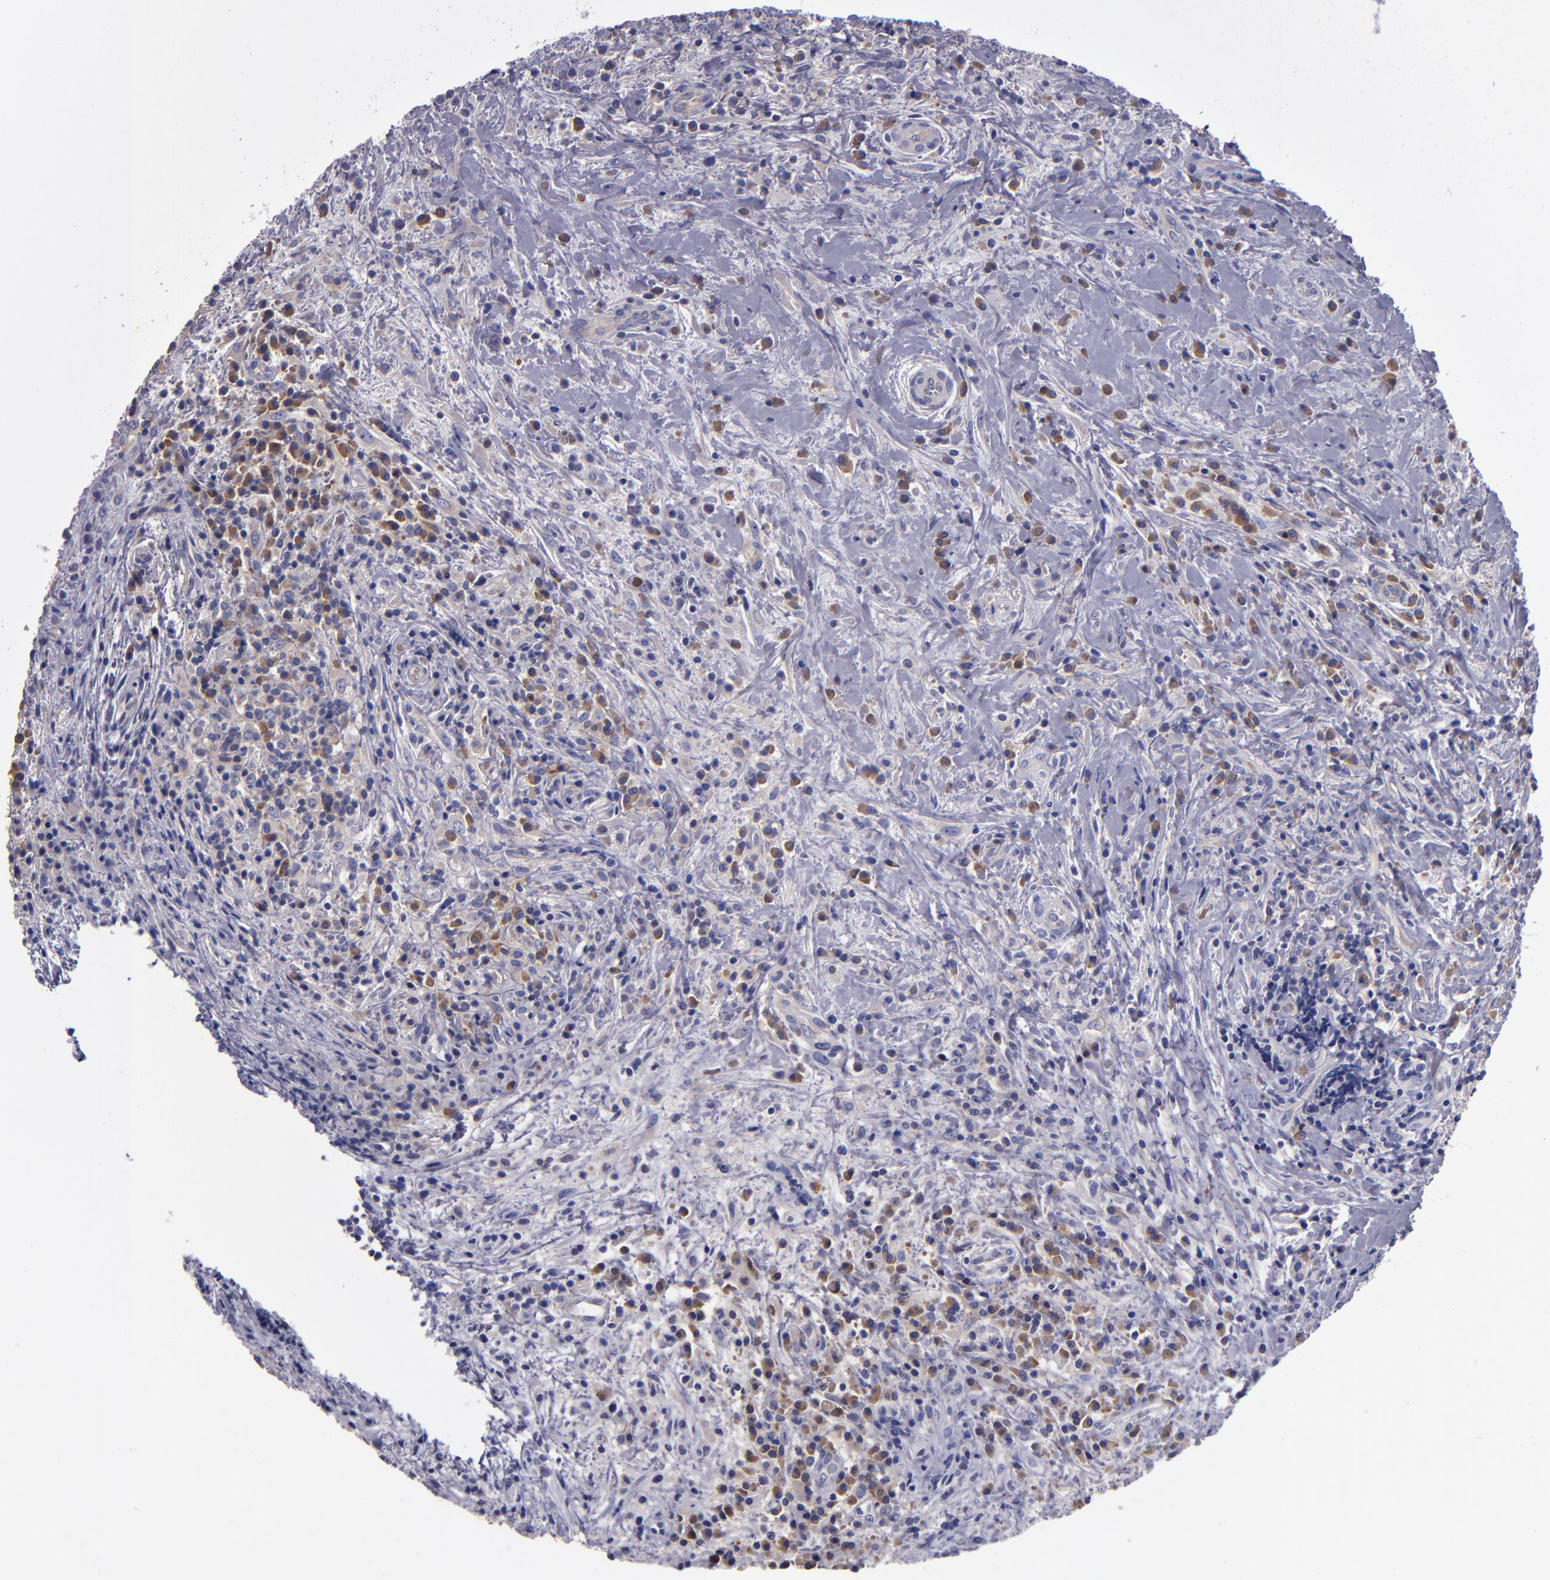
{"staining": {"intensity": "weak", "quantity": "25%-75%", "location": "cytoplasmic/membranous"}, "tissue": "lymphoma", "cell_type": "Tumor cells", "image_type": "cancer", "snomed": [{"axis": "morphology", "description": "Hodgkin's disease, NOS"}, {"axis": "topography", "description": "Lymph node"}], "caption": "Immunohistochemistry micrograph of Hodgkin's disease stained for a protein (brown), which demonstrates low levels of weak cytoplasmic/membranous expression in about 25%-75% of tumor cells.", "gene": "CARS1", "patient": {"sex": "female", "age": 25}}